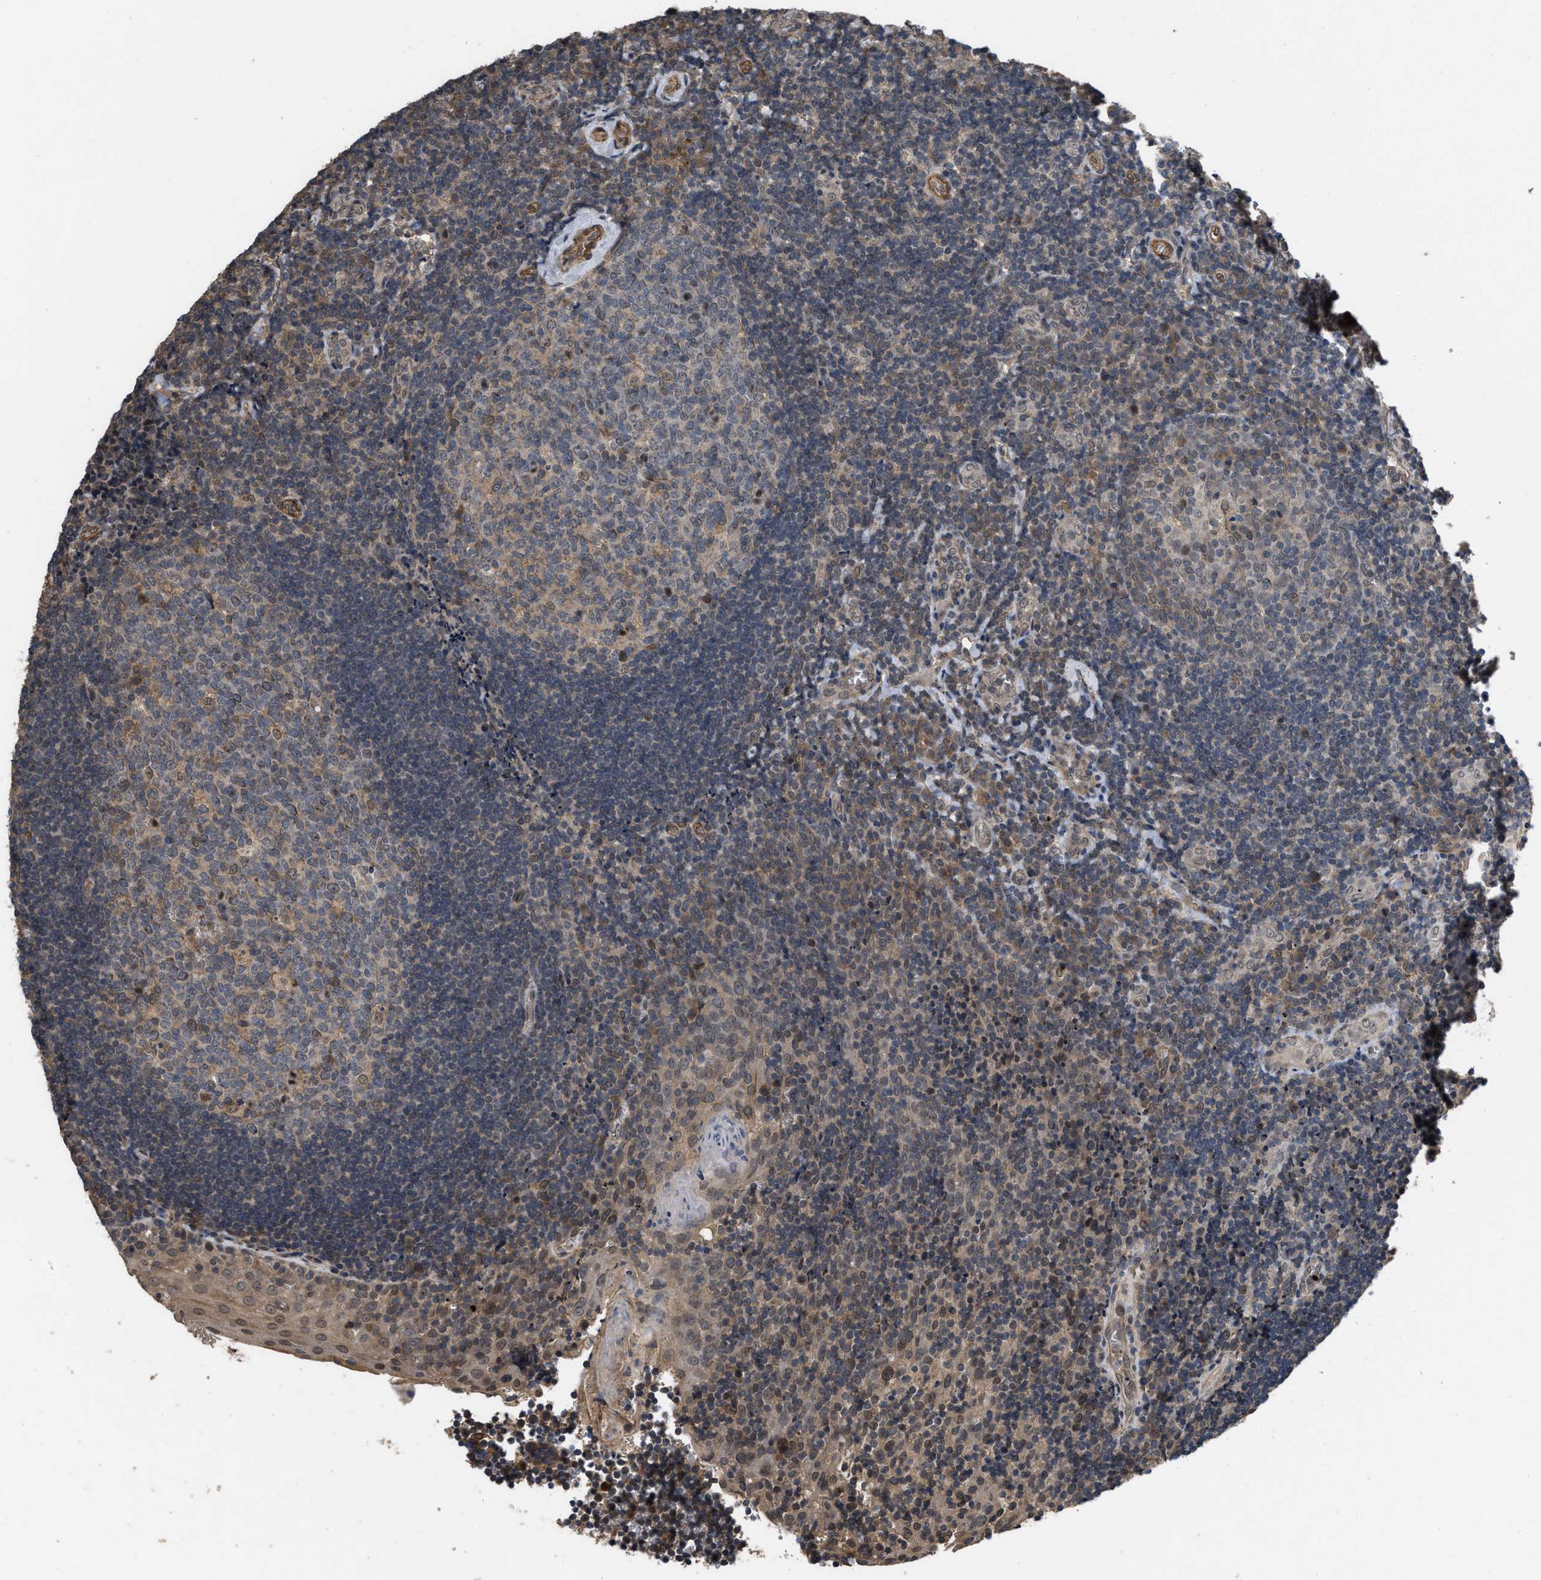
{"staining": {"intensity": "weak", "quantity": ">75%", "location": "cytoplasmic/membranous"}, "tissue": "tonsil", "cell_type": "Germinal center cells", "image_type": "normal", "snomed": [{"axis": "morphology", "description": "Normal tissue, NOS"}, {"axis": "morphology", "description": "Inflammation, NOS"}, {"axis": "topography", "description": "Tonsil"}], "caption": "Brown immunohistochemical staining in benign tonsil exhibits weak cytoplasmic/membranous expression in approximately >75% of germinal center cells.", "gene": "UTRN", "patient": {"sex": "female", "age": 31}}